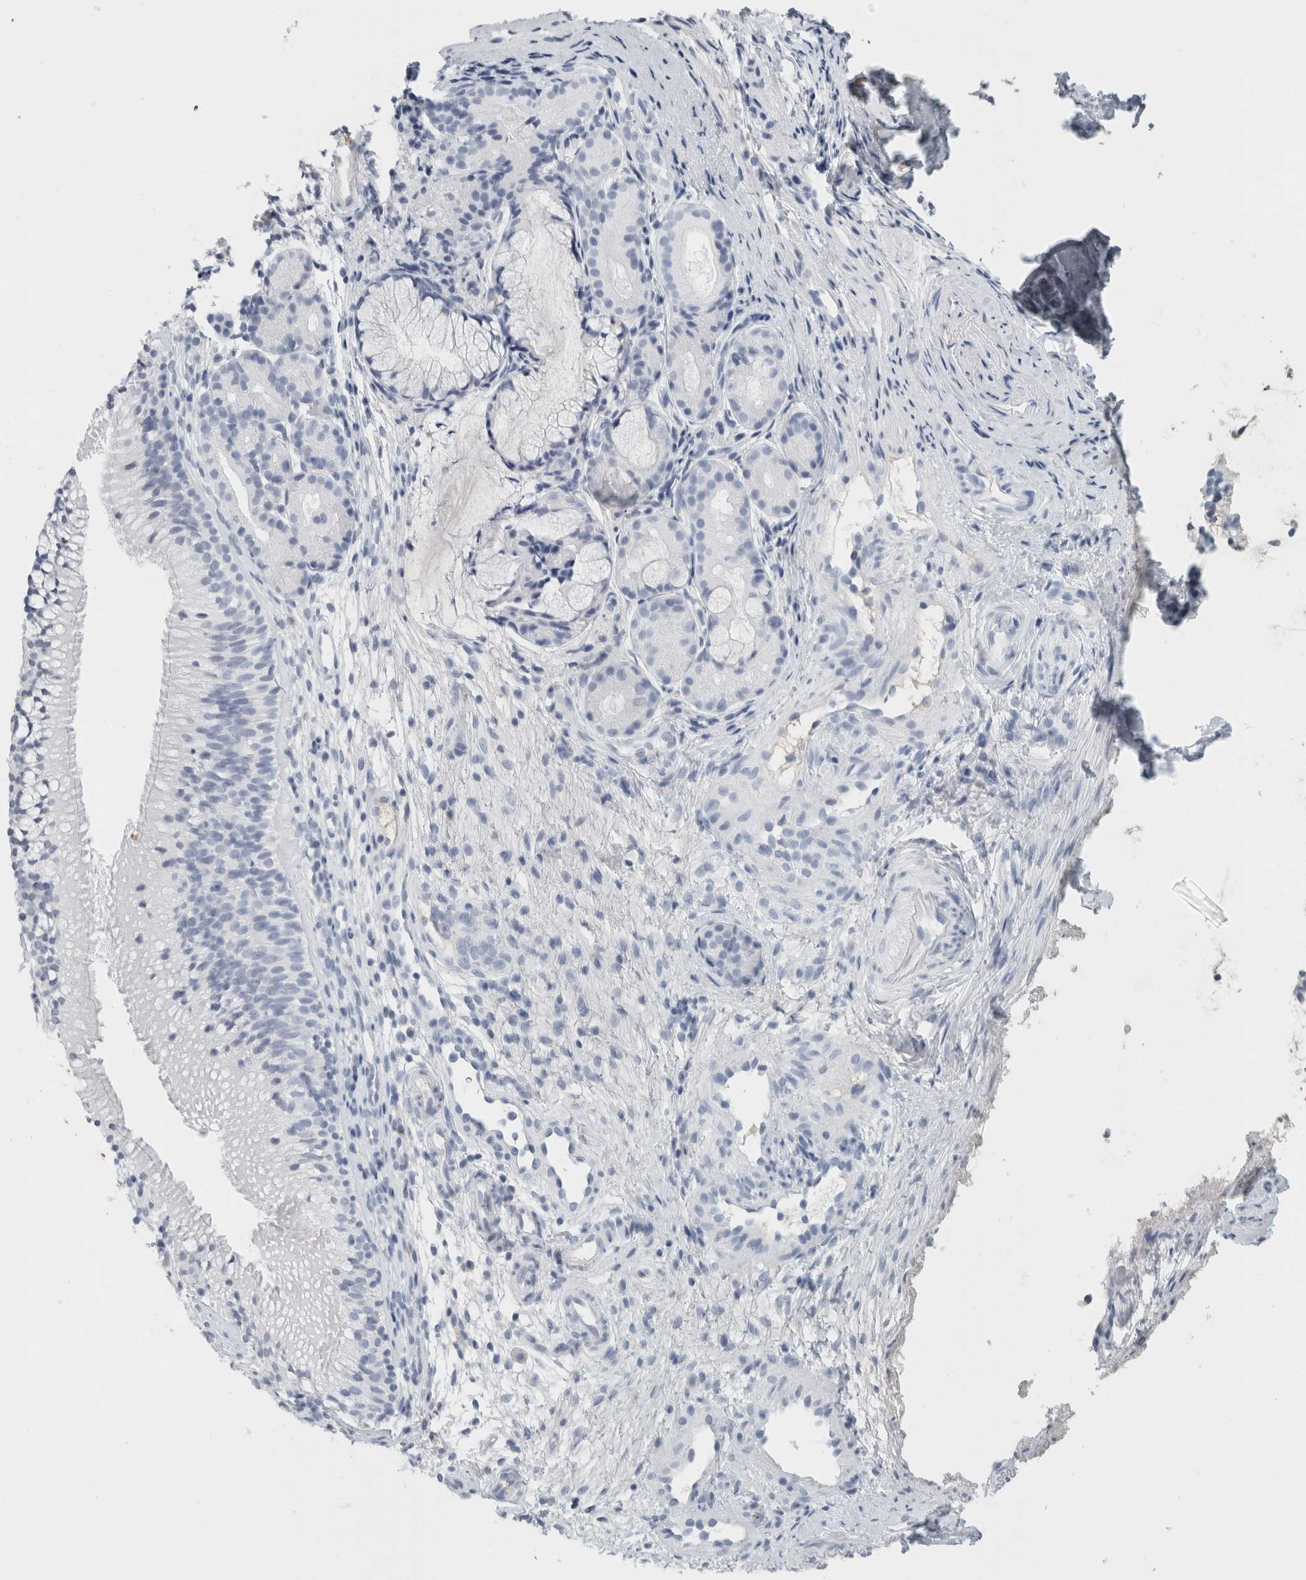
{"staining": {"intensity": "negative", "quantity": "none", "location": "none"}, "tissue": "nasopharynx", "cell_type": "Respiratory epithelial cells", "image_type": "normal", "snomed": [{"axis": "morphology", "description": "Normal tissue, NOS"}, {"axis": "morphology", "description": "Inflammation, NOS"}, {"axis": "topography", "description": "Nasopharynx"}], "caption": "DAB (3,3'-diaminobenzidine) immunohistochemical staining of normal nasopharynx exhibits no significant positivity in respiratory epithelial cells.", "gene": "TSPAN8", "patient": {"sex": "female", "age": 19}}